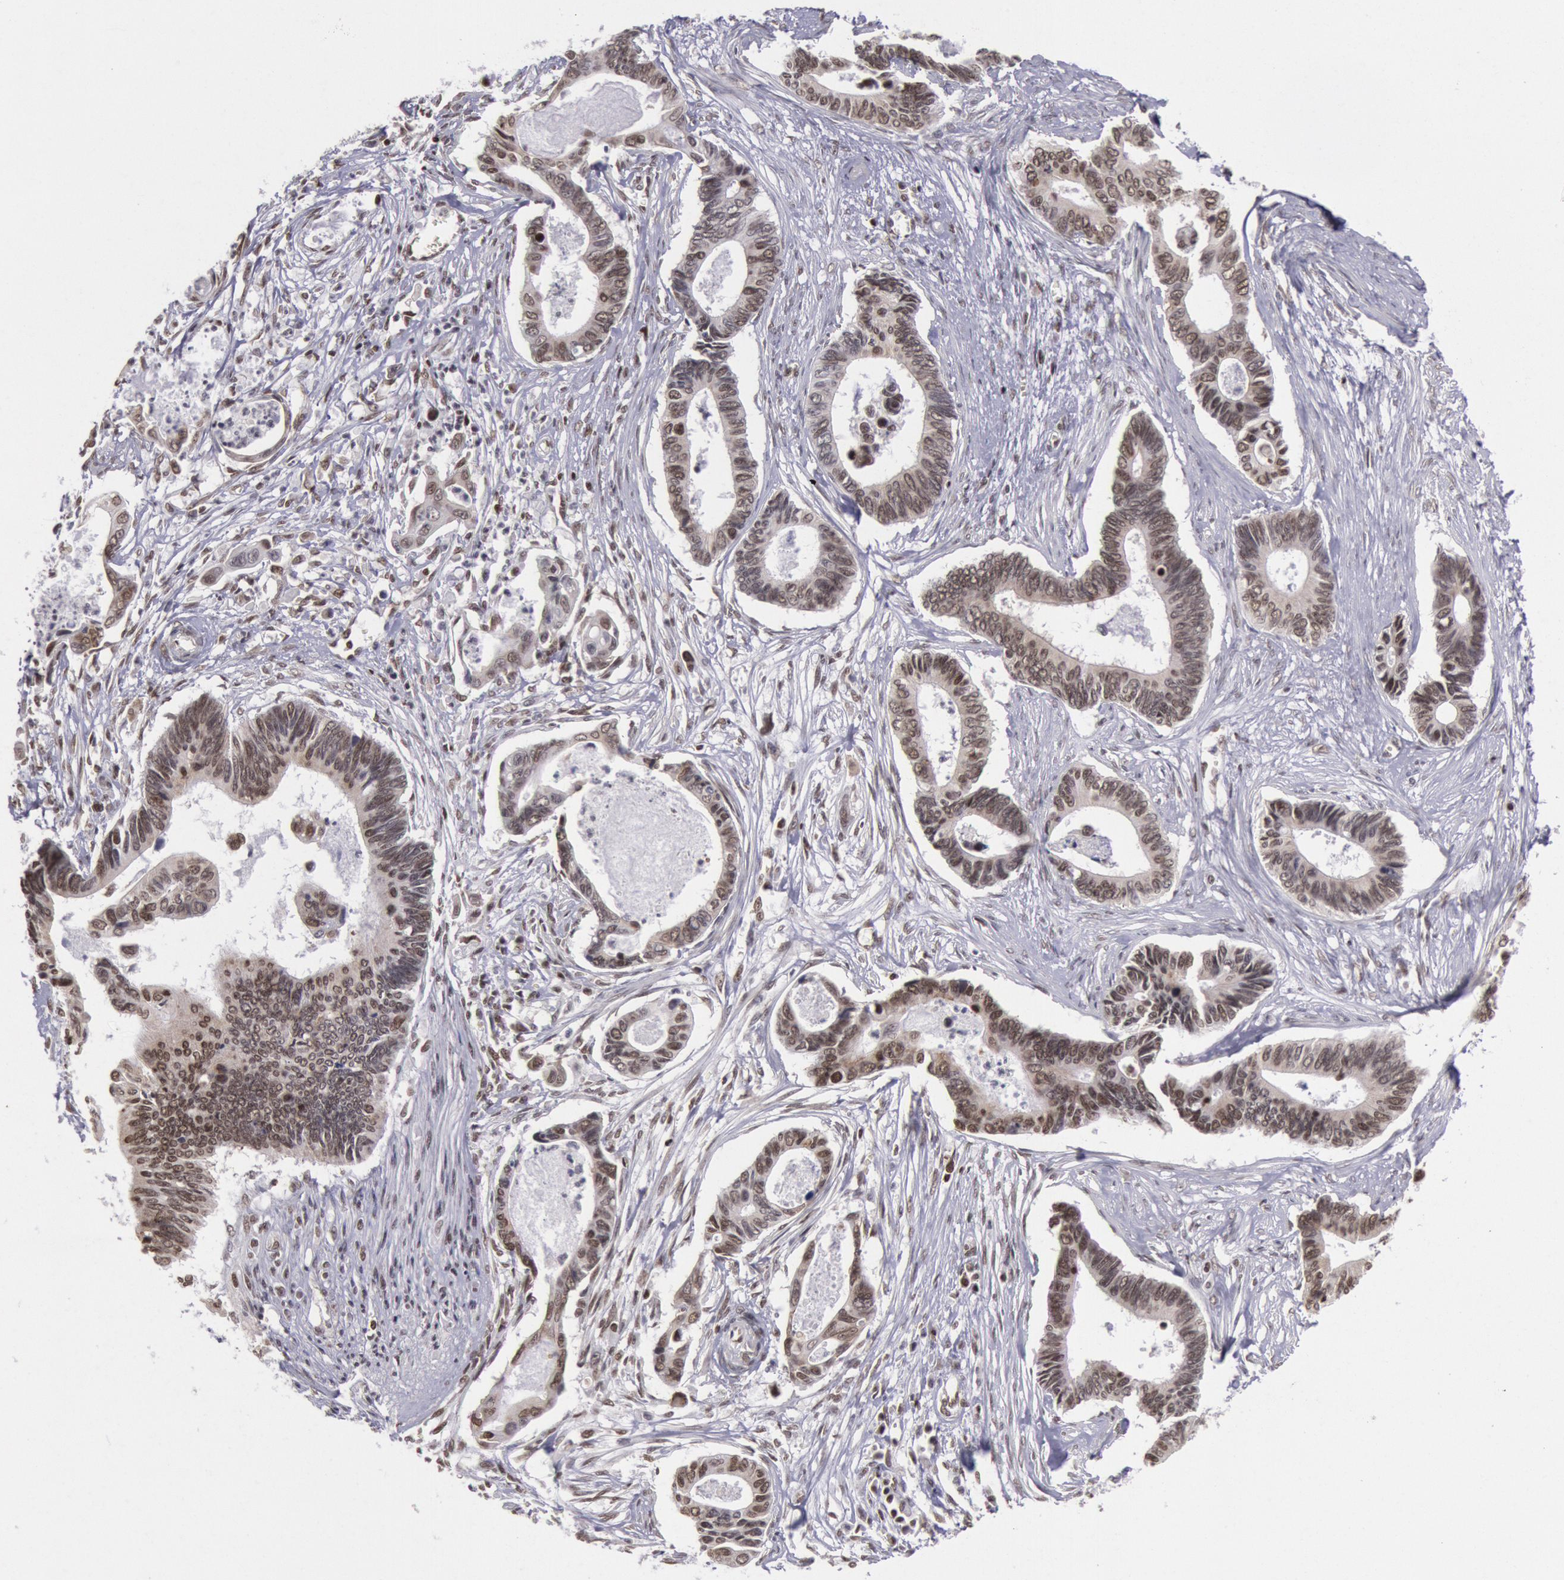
{"staining": {"intensity": "moderate", "quantity": ">75%", "location": "nuclear"}, "tissue": "pancreatic cancer", "cell_type": "Tumor cells", "image_type": "cancer", "snomed": [{"axis": "morphology", "description": "Adenocarcinoma, NOS"}, {"axis": "topography", "description": "Pancreas"}], "caption": "Immunohistochemistry (DAB) staining of adenocarcinoma (pancreatic) displays moderate nuclear protein positivity in about >75% of tumor cells.", "gene": "NKAP", "patient": {"sex": "female", "age": 70}}